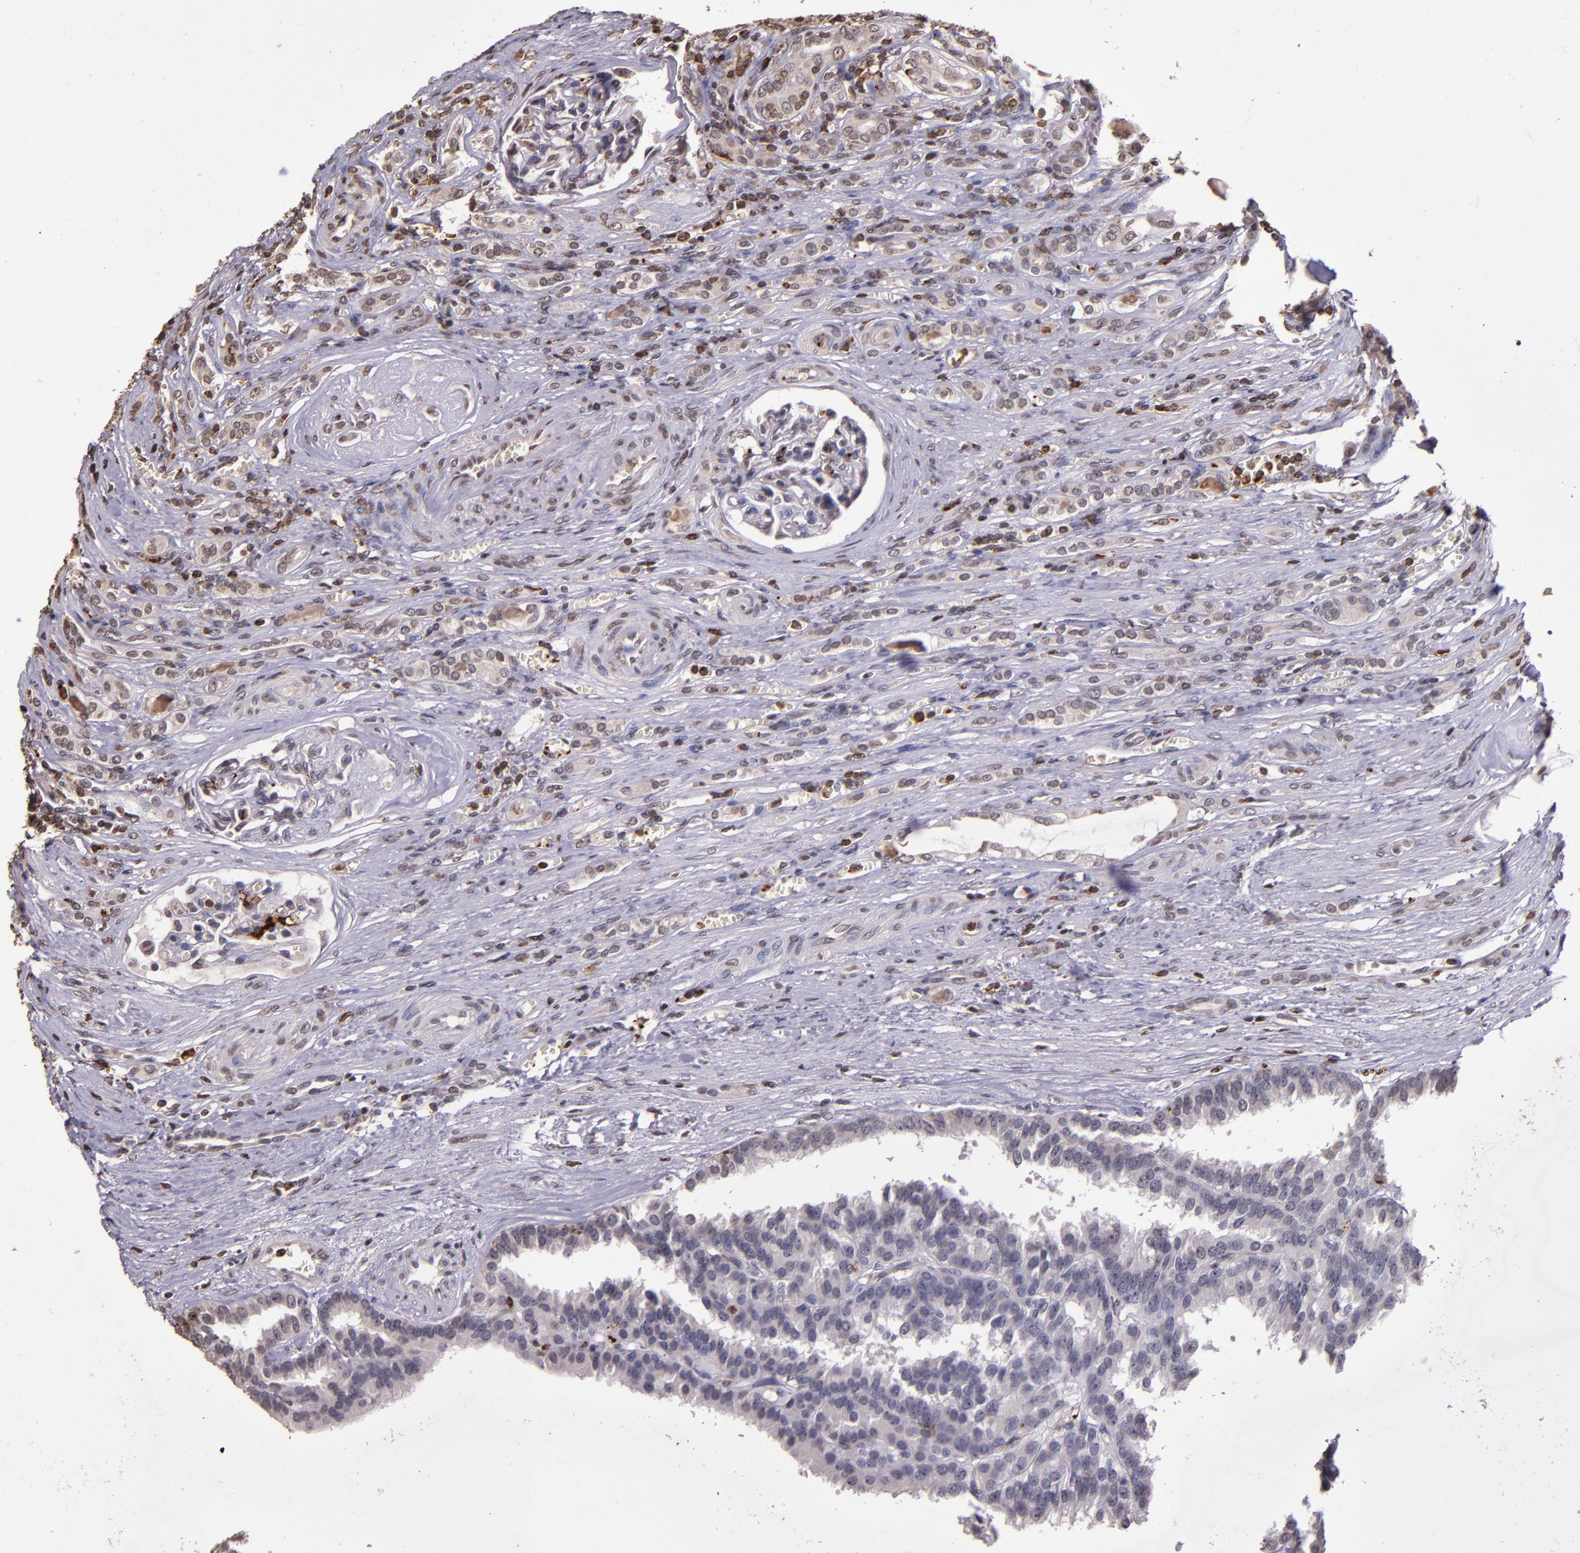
{"staining": {"intensity": "negative", "quantity": "none", "location": "none"}, "tissue": "renal cancer", "cell_type": "Tumor cells", "image_type": "cancer", "snomed": [{"axis": "morphology", "description": "Adenocarcinoma, NOS"}, {"axis": "topography", "description": "Kidney"}], "caption": "Histopathology image shows no significant protein staining in tumor cells of renal cancer.", "gene": "SLC2A3", "patient": {"sex": "male", "age": 46}}